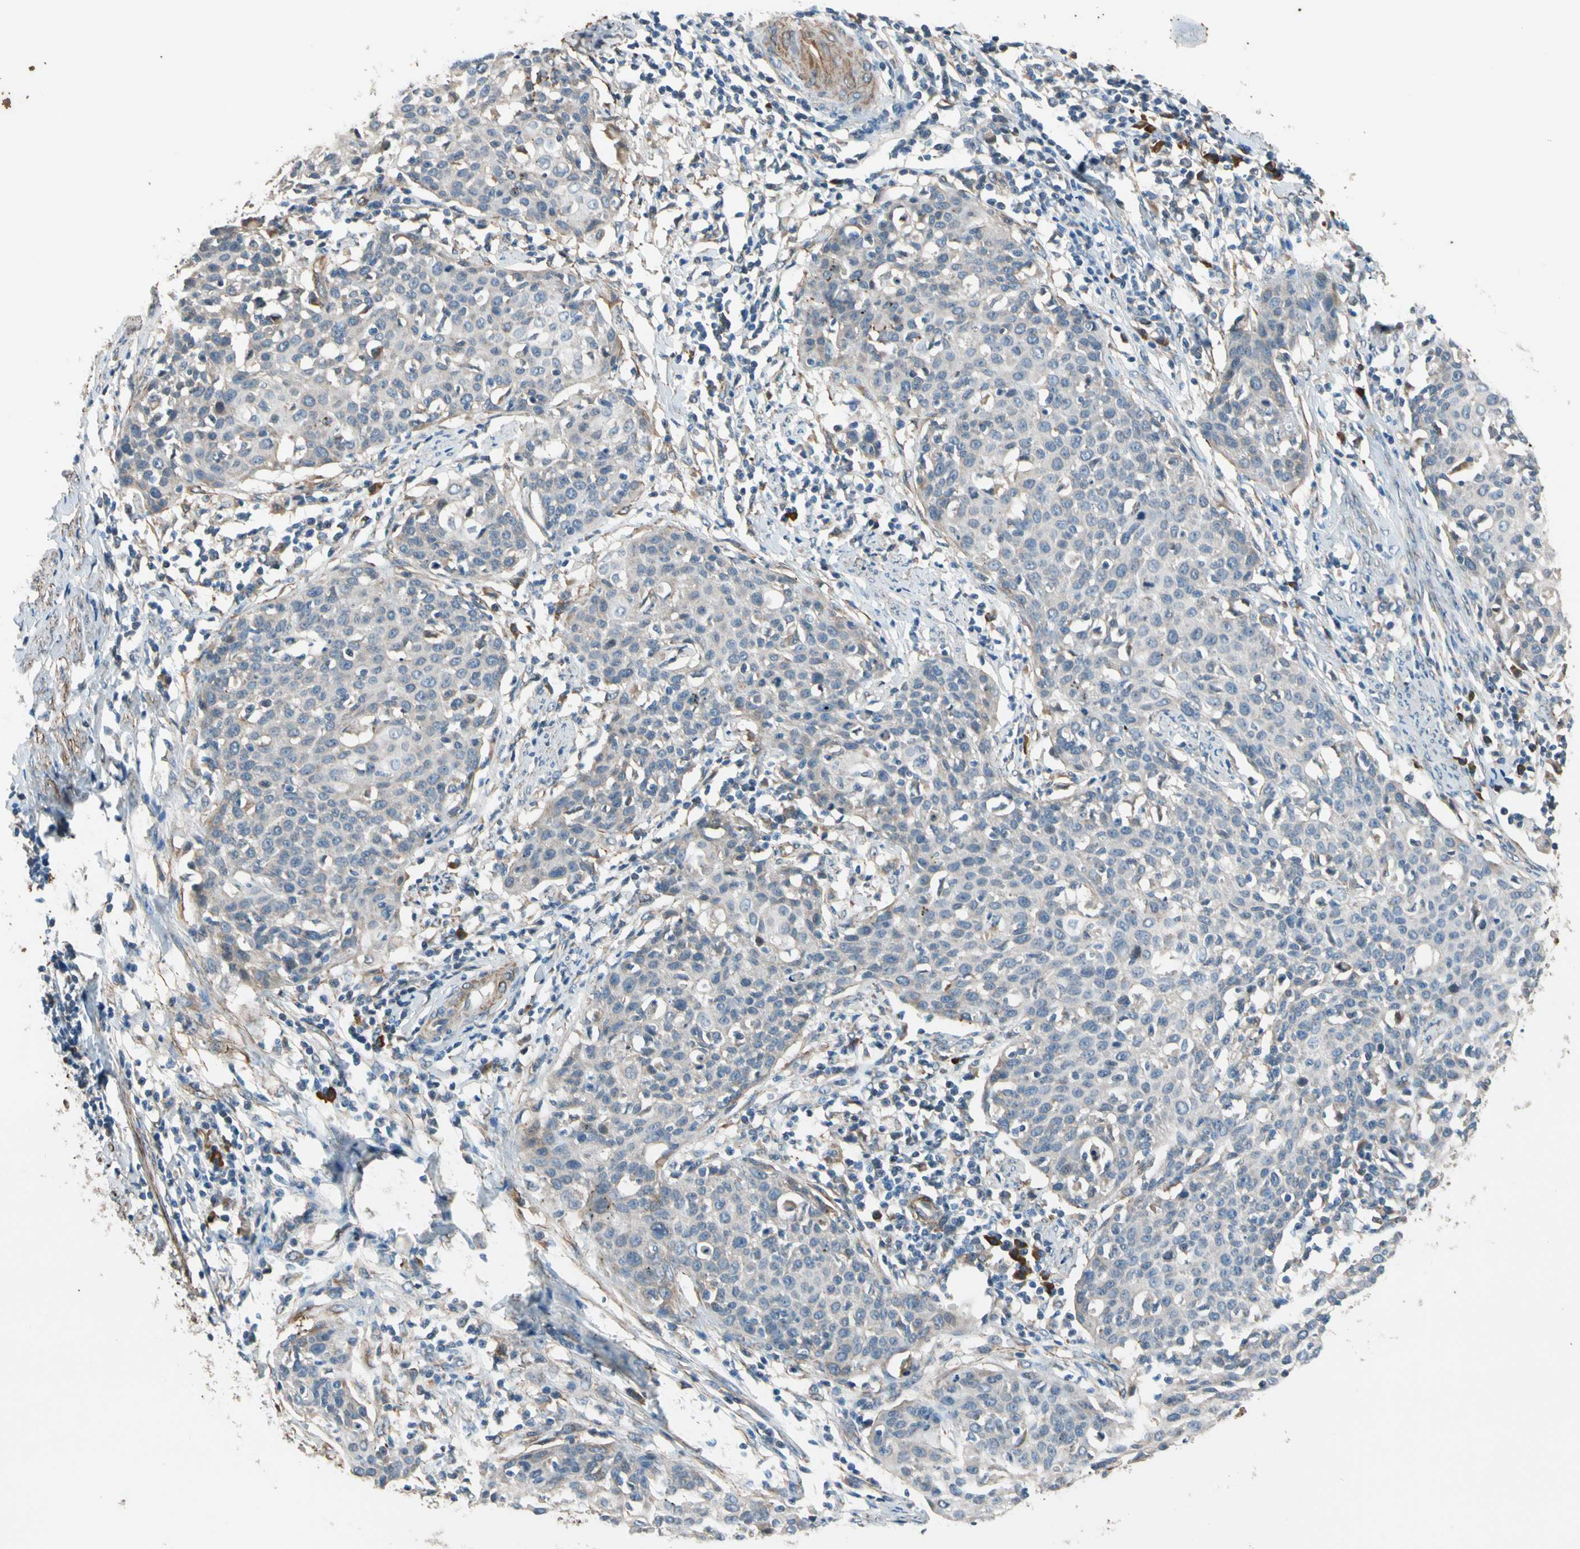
{"staining": {"intensity": "weak", "quantity": "25%-75%", "location": "cytoplasmic/membranous"}, "tissue": "cervical cancer", "cell_type": "Tumor cells", "image_type": "cancer", "snomed": [{"axis": "morphology", "description": "Squamous cell carcinoma, NOS"}, {"axis": "topography", "description": "Cervix"}], "caption": "This histopathology image displays IHC staining of human cervical cancer, with low weak cytoplasmic/membranous staining in about 25%-75% of tumor cells.", "gene": "LIMK2", "patient": {"sex": "female", "age": 38}}